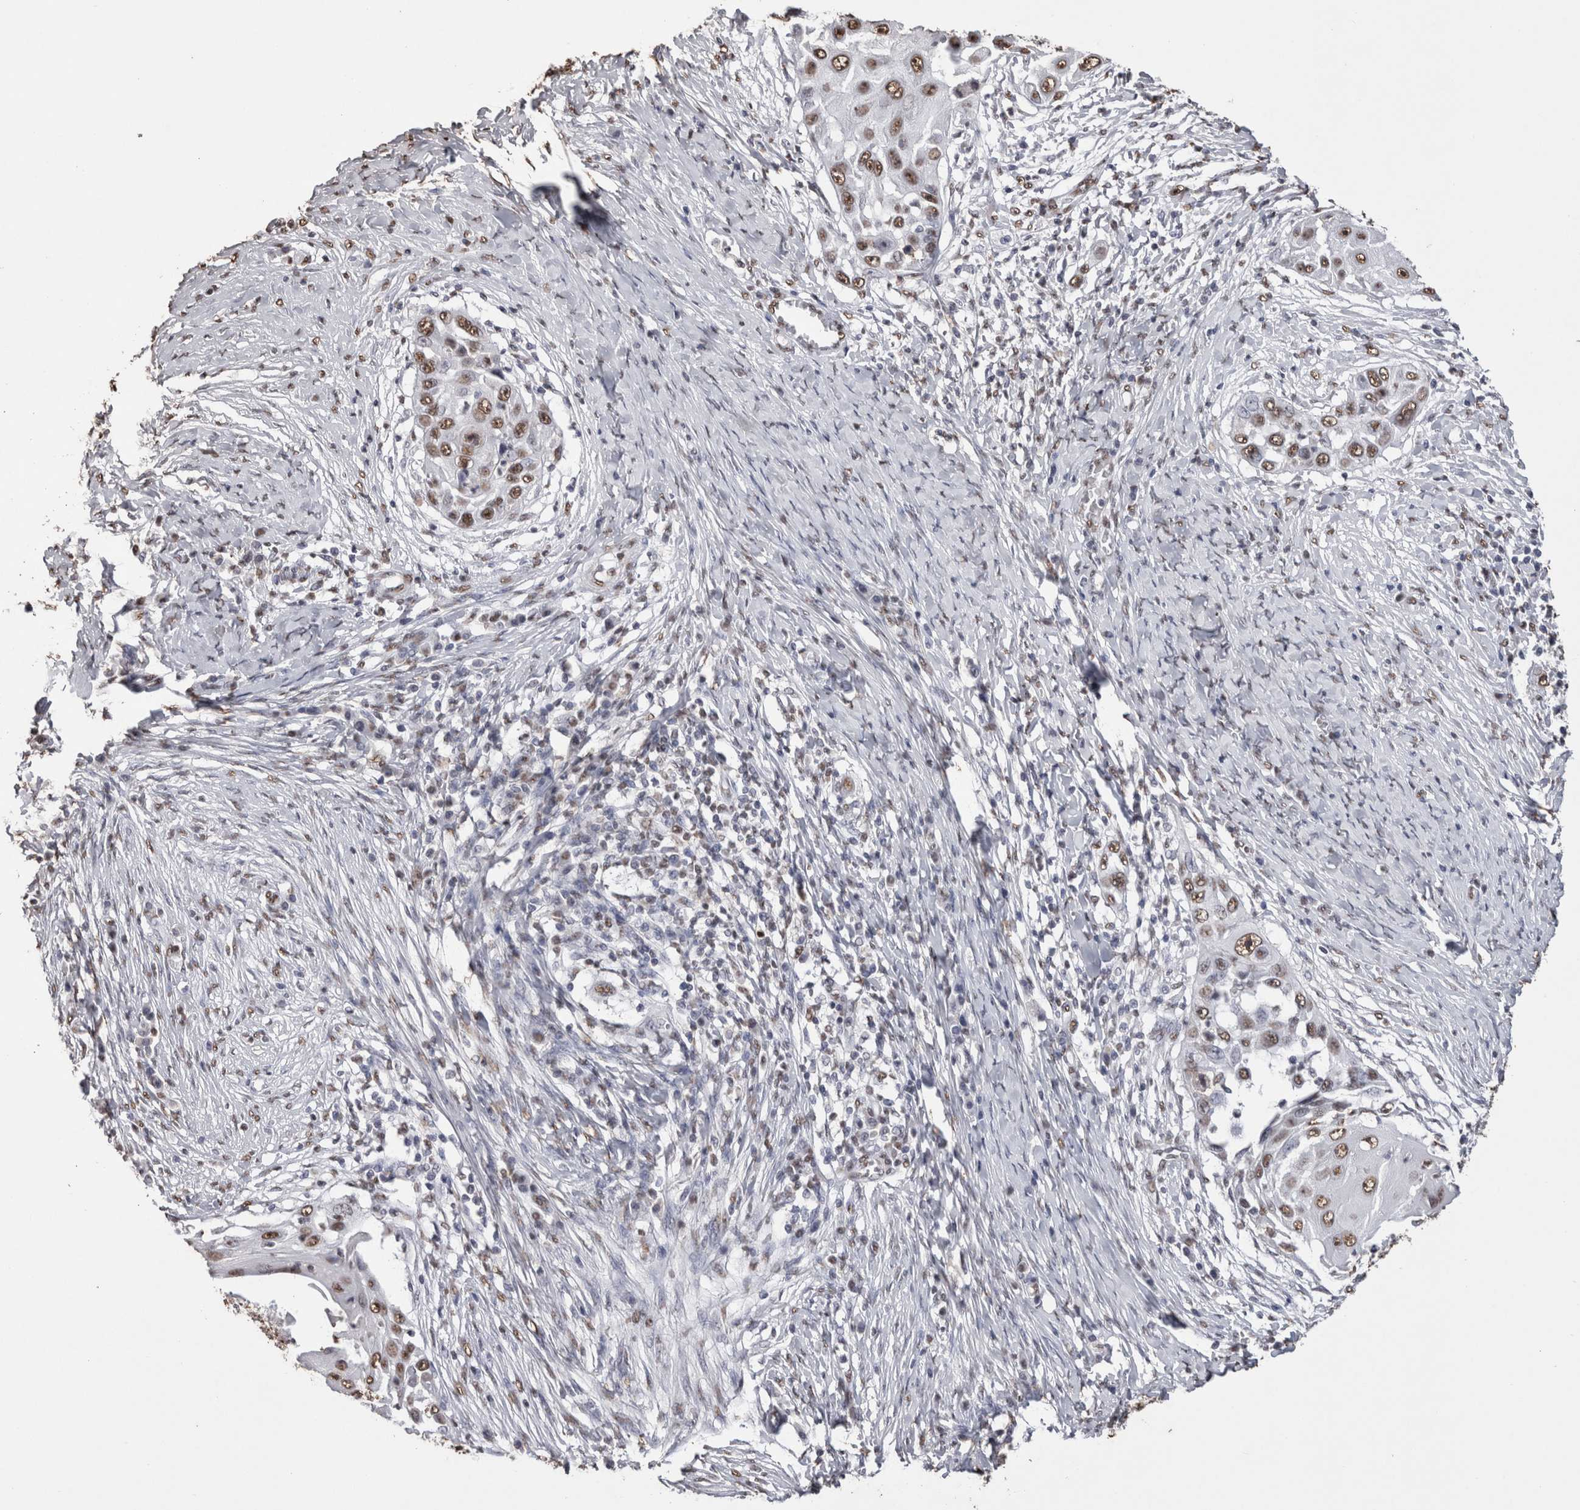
{"staining": {"intensity": "moderate", "quantity": ">75%", "location": "nuclear"}, "tissue": "skin cancer", "cell_type": "Tumor cells", "image_type": "cancer", "snomed": [{"axis": "morphology", "description": "Squamous cell carcinoma, NOS"}, {"axis": "topography", "description": "Skin"}], "caption": "Skin cancer stained for a protein (brown) reveals moderate nuclear positive staining in about >75% of tumor cells.", "gene": "NTHL1", "patient": {"sex": "female", "age": 44}}